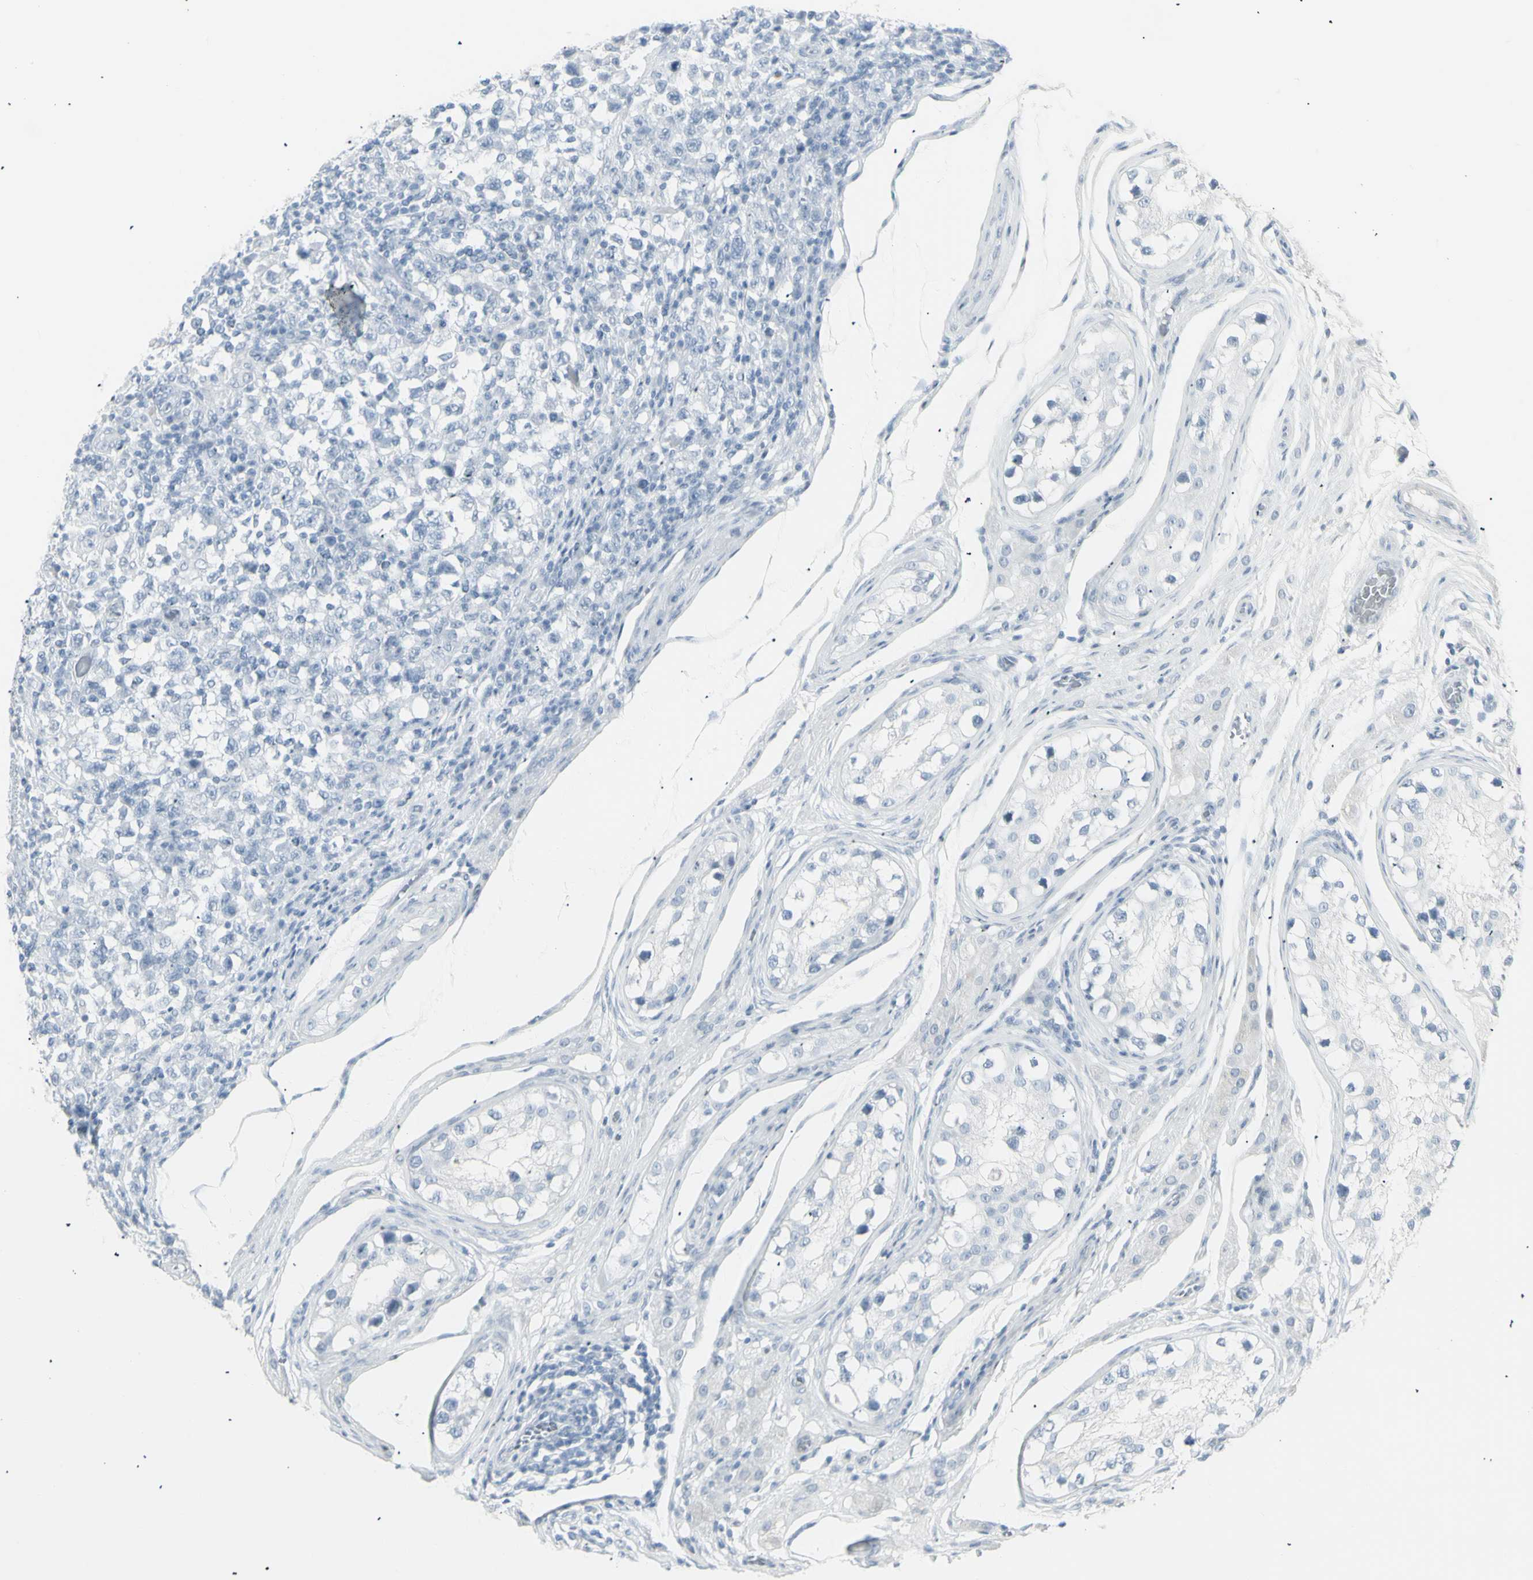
{"staining": {"intensity": "negative", "quantity": "none", "location": "none"}, "tissue": "testis cancer", "cell_type": "Tumor cells", "image_type": "cancer", "snomed": [{"axis": "morphology", "description": "Carcinoma, Embryonal, NOS"}, {"axis": "topography", "description": "Testis"}], "caption": "Immunohistochemistry histopathology image of testis cancer stained for a protein (brown), which reveals no expression in tumor cells.", "gene": "YBX2", "patient": {"sex": "male", "age": 21}}